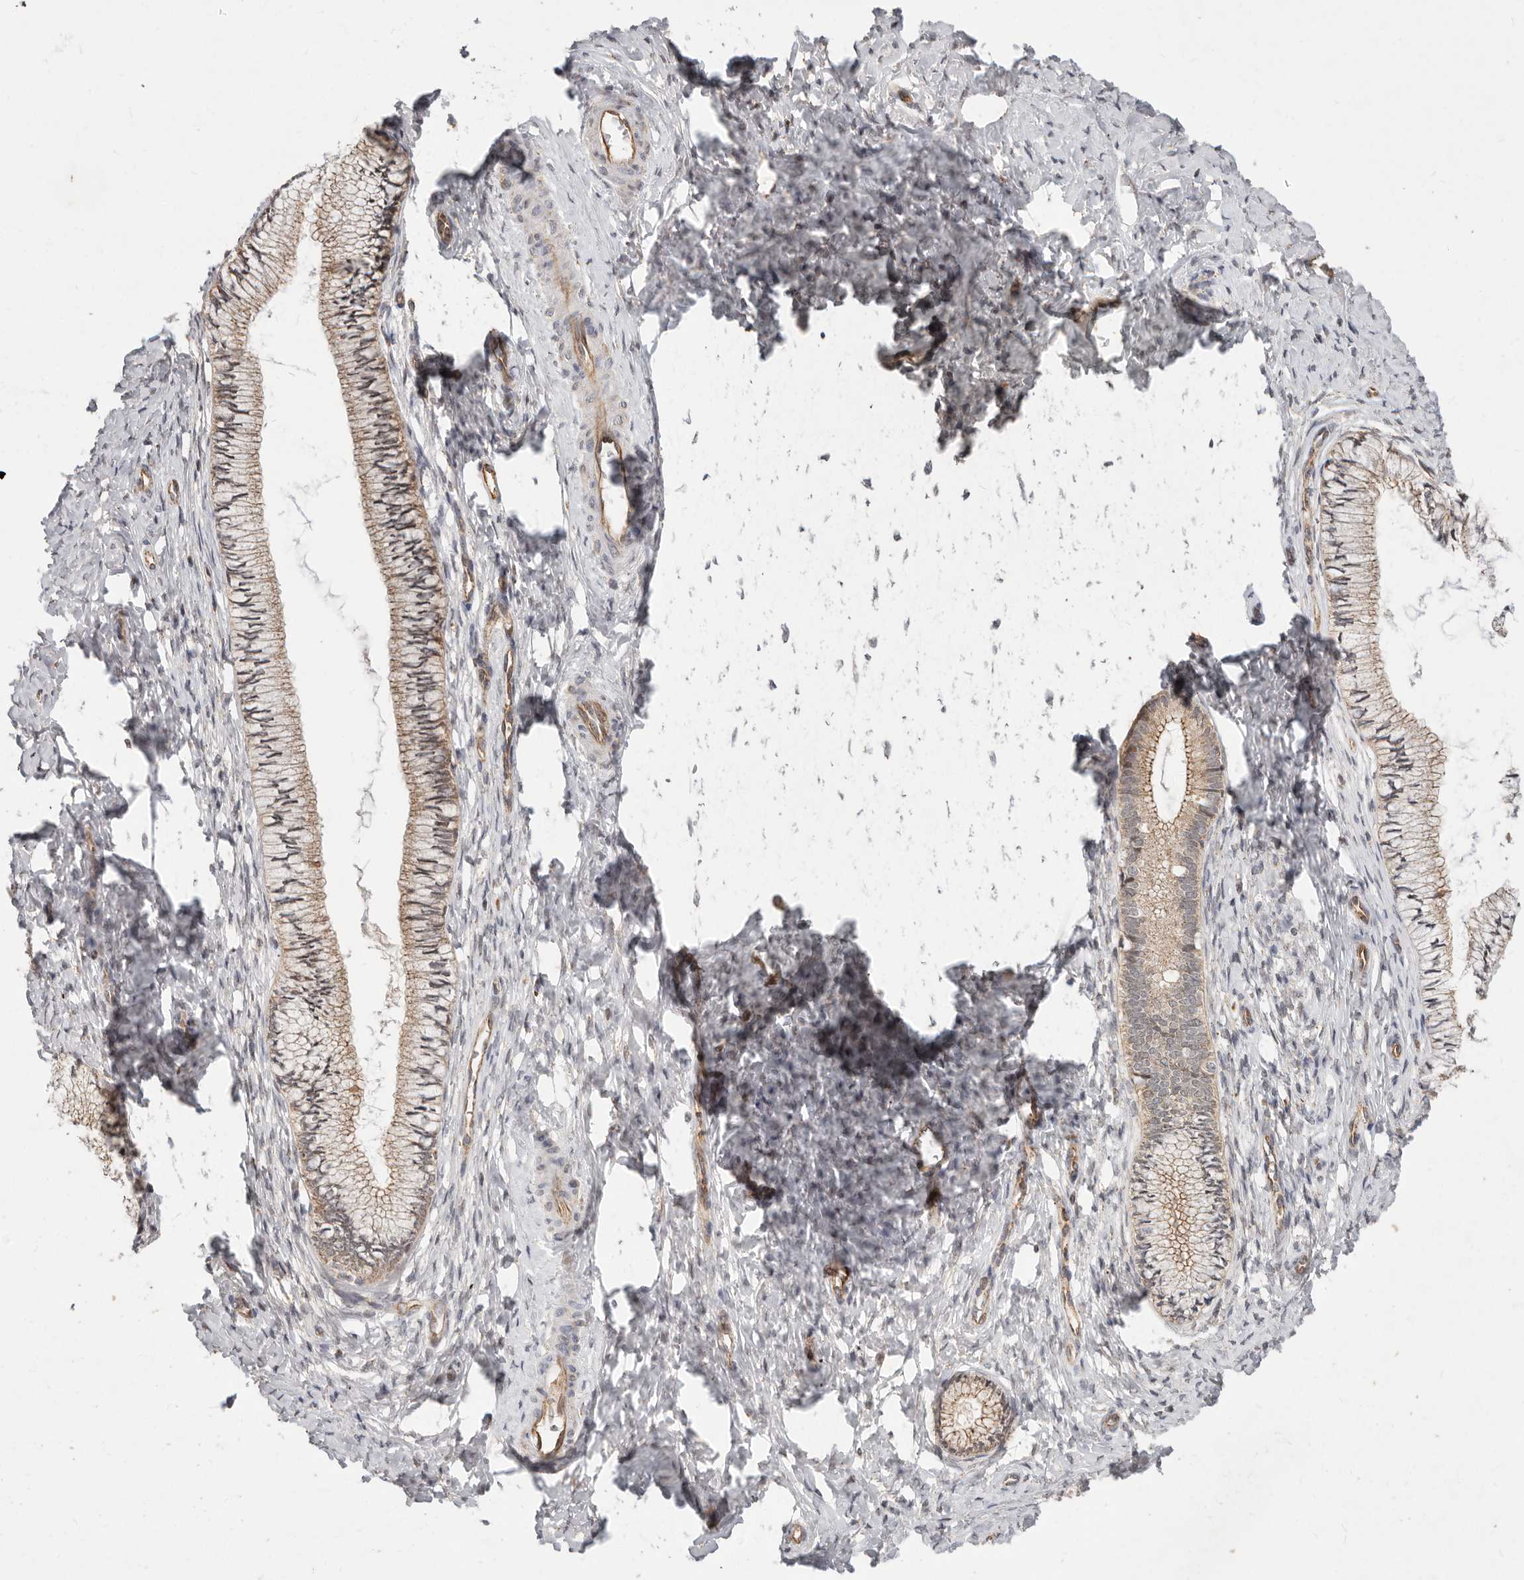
{"staining": {"intensity": "moderate", "quantity": ">75%", "location": "cytoplasmic/membranous"}, "tissue": "cervix", "cell_type": "Glandular cells", "image_type": "normal", "snomed": [{"axis": "morphology", "description": "Normal tissue, NOS"}, {"axis": "topography", "description": "Cervix"}], "caption": "Immunohistochemical staining of benign cervix reveals moderate cytoplasmic/membranous protein expression in about >75% of glandular cells.", "gene": "USP49", "patient": {"sex": "female", "age": 36}}